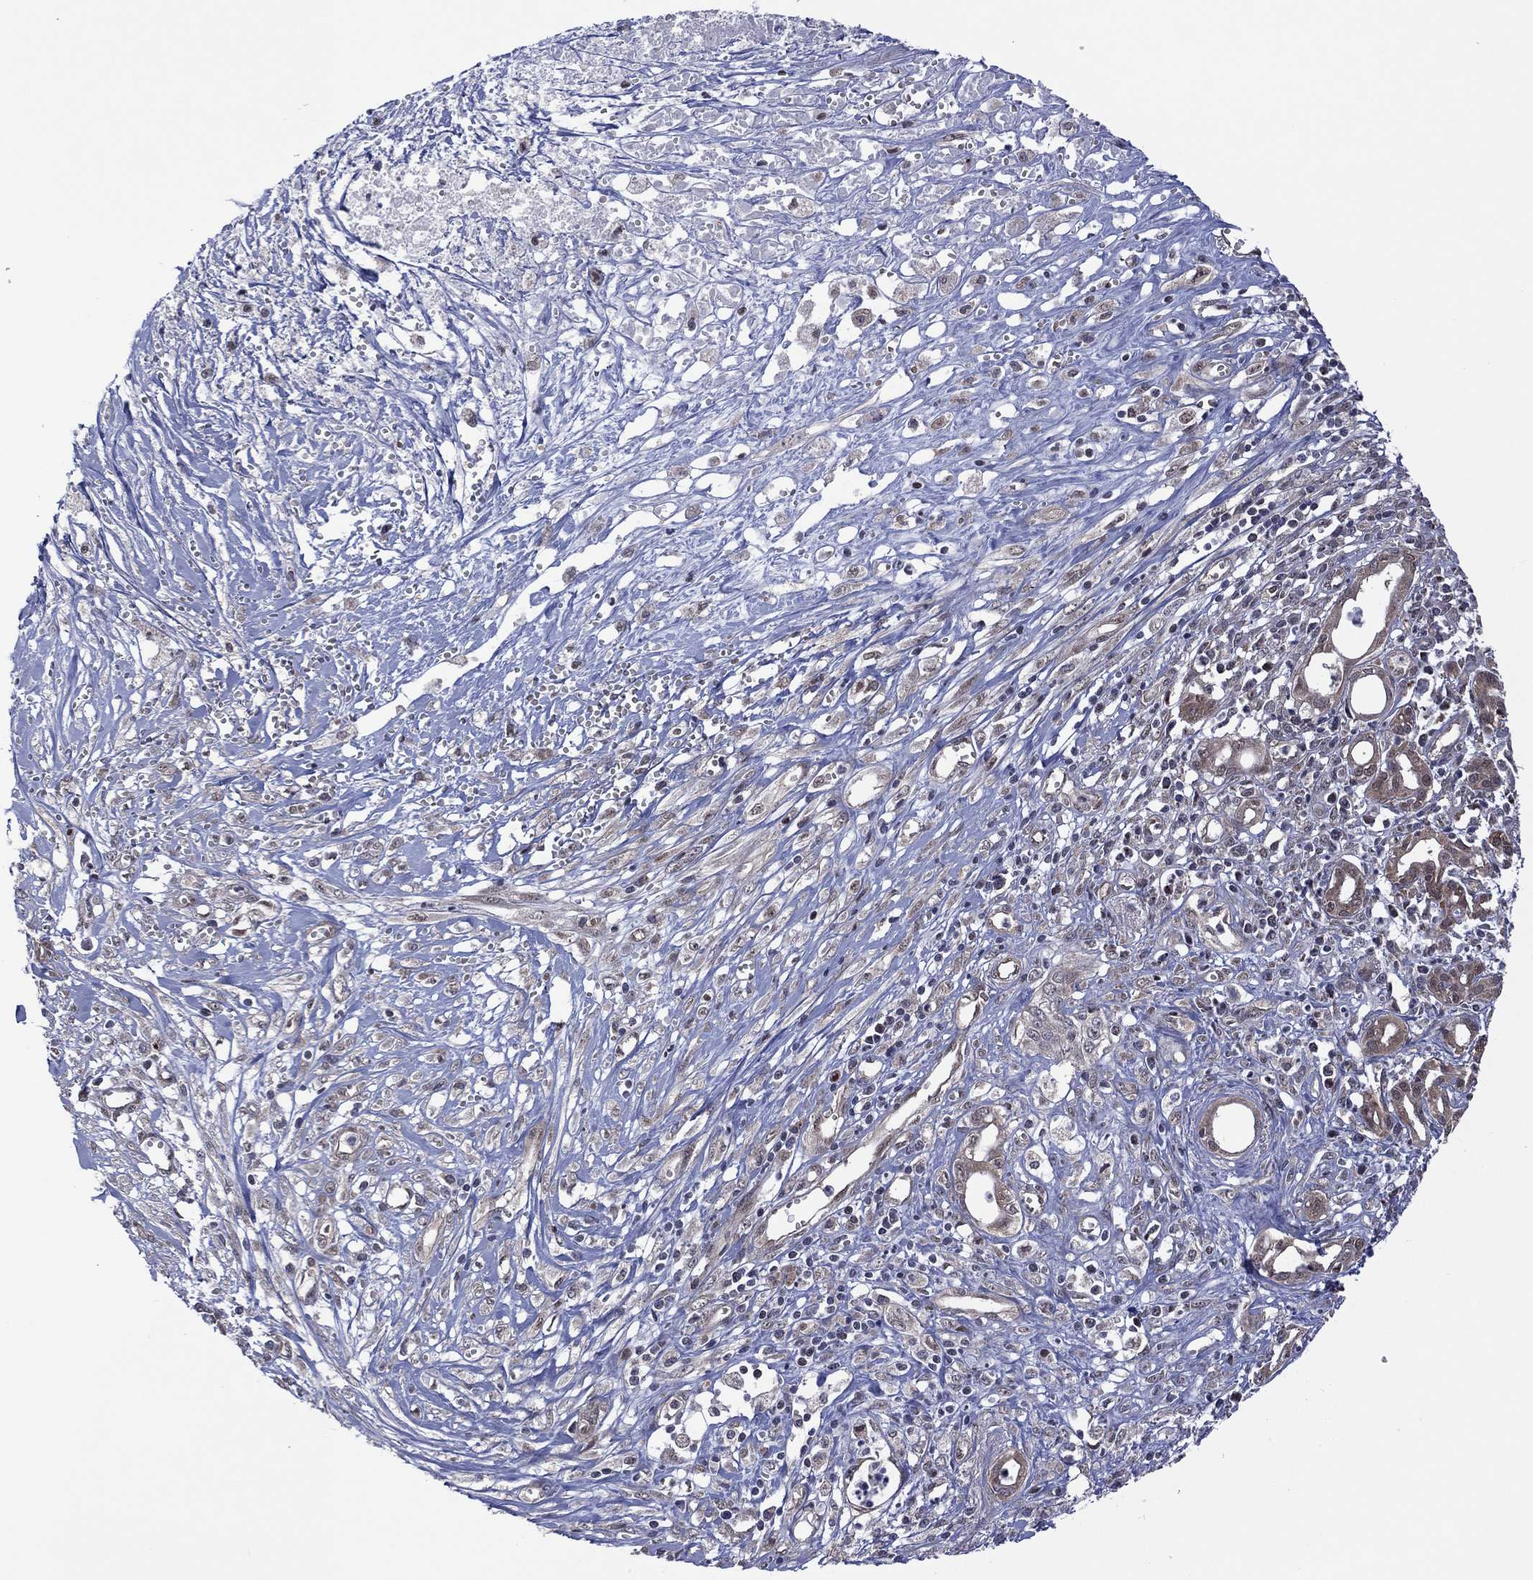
{"staining": {"intensity": "weak", "quantity": "<25%", "location": "cytoplasmic/membranous"}, "tissue": "pancreatic cancer", "cell_type": "Tumor cells", "image_type": "cancer", "snomed": [{"axis": "morphology", "description": "Adenocarcinoma, NOS"}, {"axis": "topography", "description": "Pancreas"}], "caption": "An immunohistochemistry (IHC) micrograph of pancreatic adenocarcinoma is shown. There is no staining in tumor cells of pancreatic adenocarcinoma.", "gene": "PIDD1", "patient": {"sex": "male", "age": 71}}